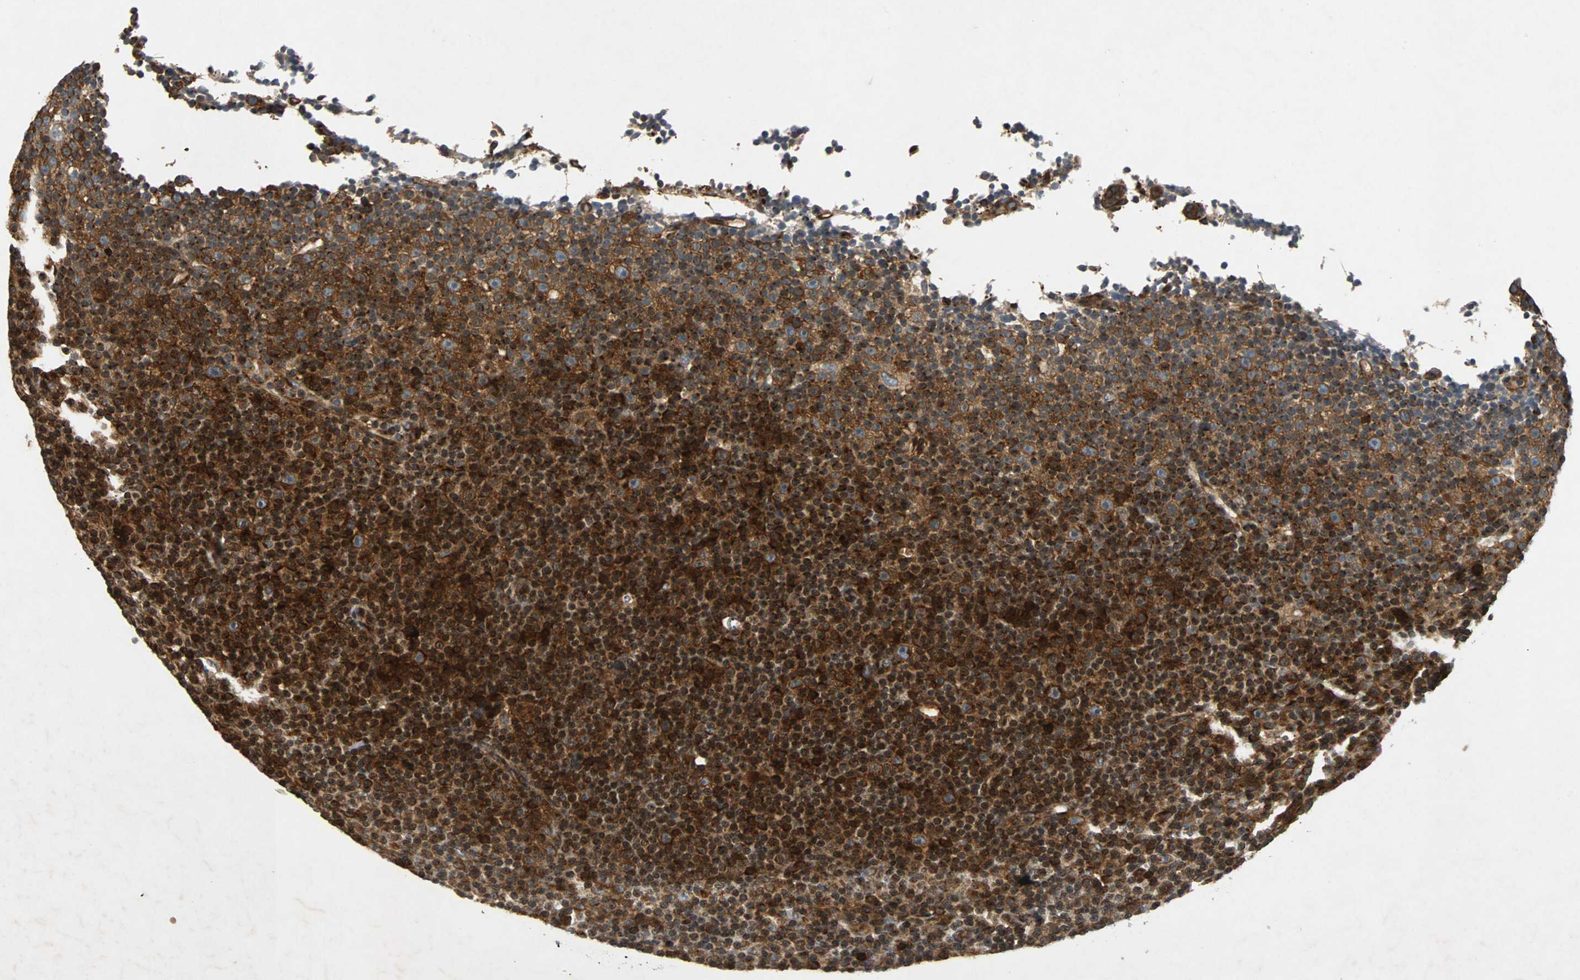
{"staining": {"intensity": "strong", "quantity": ">75%", "location": "cytoplasmic/membranous"}, "tissue": "lymphoma", "cell_type": "Tumor cells", "image_type": "cancer", "snomed": [{"axis": "morphology", "description": "Malignant lymphoma, non-Hodgkin's type, Low grade"}, {"axis": "topography", "description": "Lymph node"}], "caption": "The histopathology image exhibits immunohistochemical staining of low-grade malignant lymphoma, non-Hodgkin's type. There is strong cytoplasmic/membranous expression is seen in approximately >75% of tumor cells.", "gene": "TUBA4A", "patient": {"sex": "female", "age": 67}}